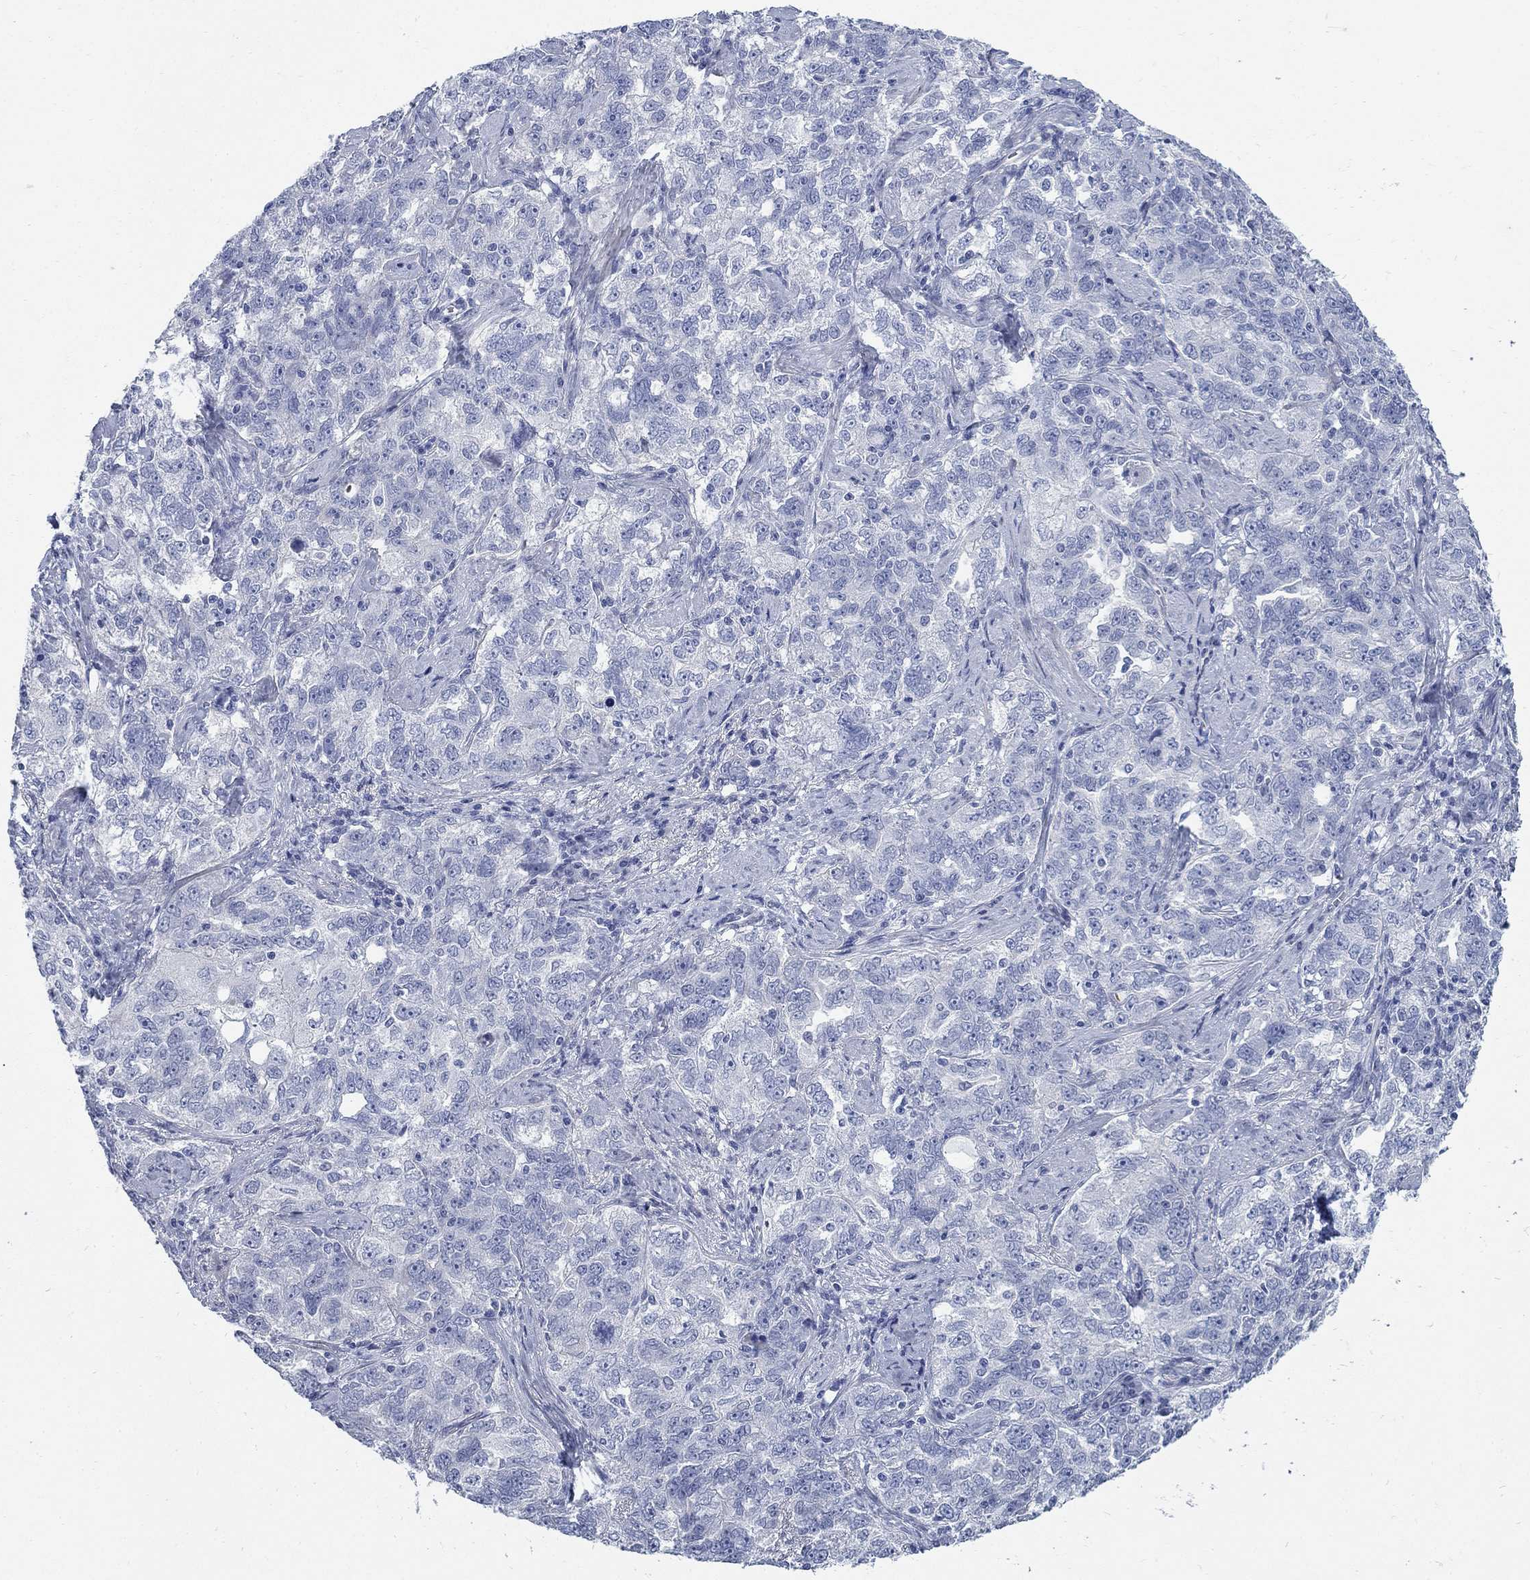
{"staining": {"intensity": "negative", "quantity": "none", "location": "none"}, "tissue": "ovarian cancer", "cell_type": "Tumor cells", "image_type": "cancer", "snomed": [{"axis": "morphology", "description": "Cystadenocarcinoma, serous, NOS"}, {"axis": "topography", "description": "Ovary"}], "caption": "Immunohistochemistry of ovarian cancer reveals no staining in tumor cells.", "gene": "DNER", "patient": {"sex": "female", "age": 51}}